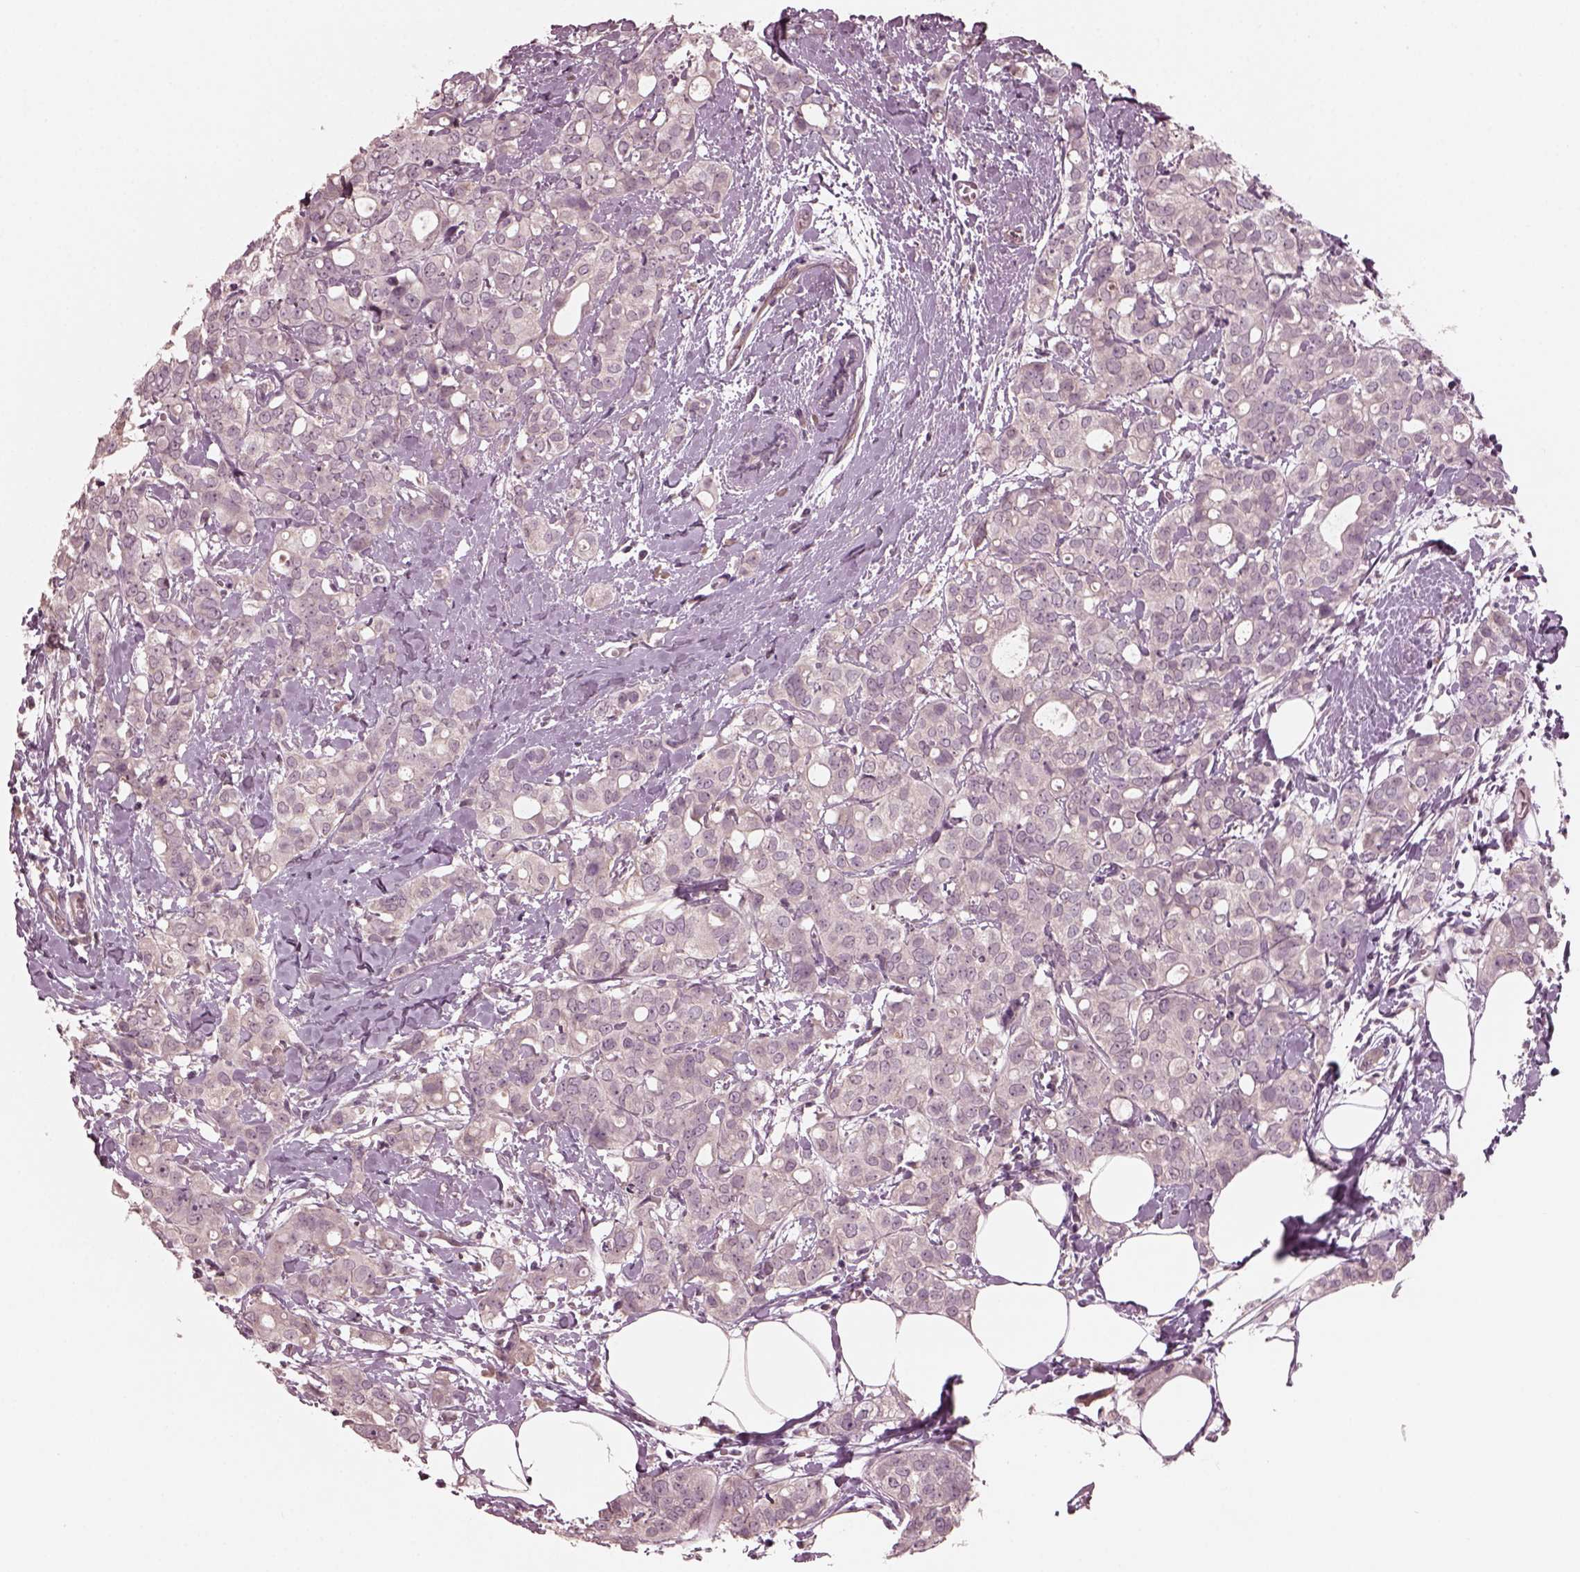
{"staining": {"intensity": "negative", "quantity": "none", "location": "none"}, "tissue": "breast cancer", "cell_type": "Tumor cells", "image_type": "cancer", "snomed": [{"axis": "morphology", "description": "Duct carcinoma"}, {"axis": "topography", "description": "Breast"}], "caption": "The IHC photomicrograph has no significant staining in tumor cells of breast cancer (intraductal carcinoma) tissue. Nuclei are stained in blue.", "gene": "PORCN", "patient": {"sex": "female", "age": 40}}